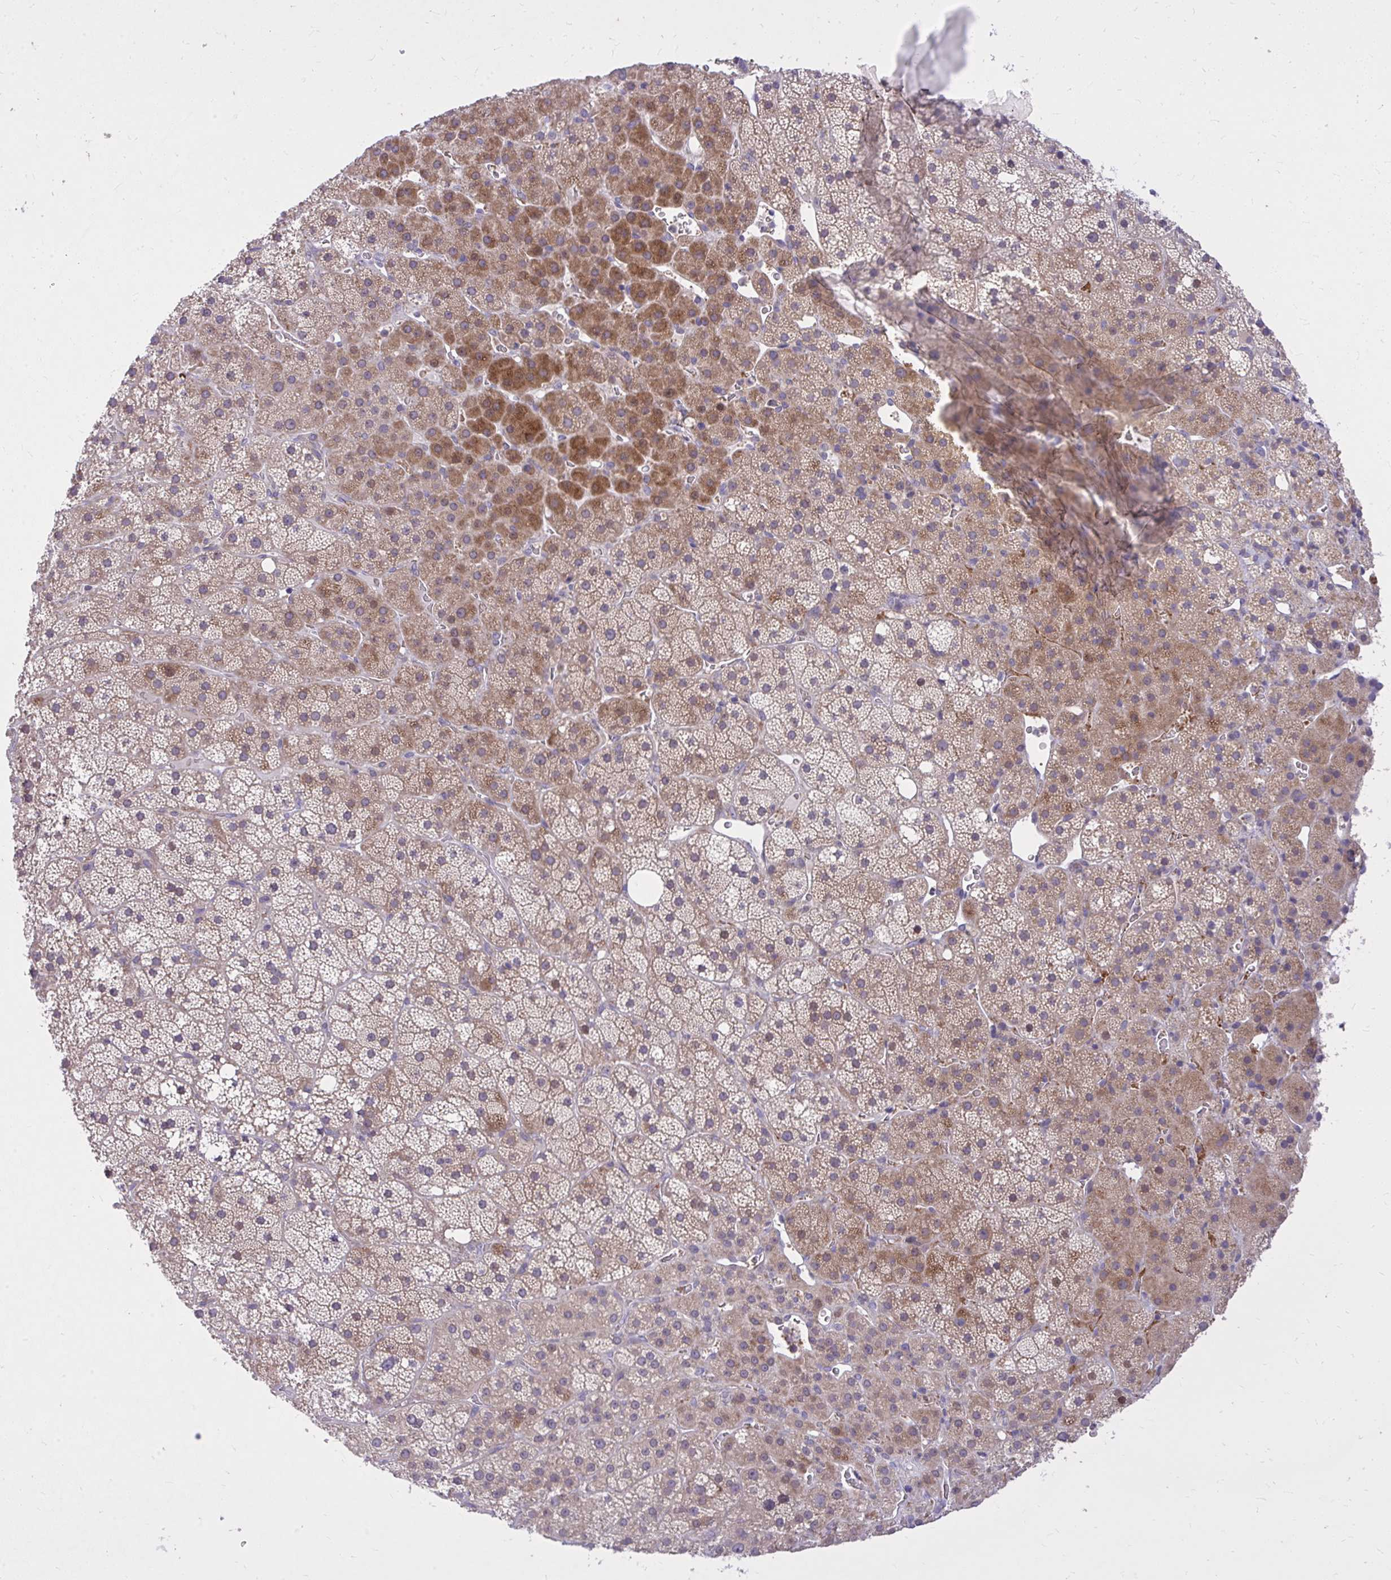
{"staining": {"intensity": "moderate", "quantity": "25%-75%", "location": "cytoplasmic/membranous"}, "tissue": "adrenal gland", "cell_type": "Glandular cells", "image_type": "normal", "snomed": [{"axis": "morphology", "description": "Normal tissue, NOS"}, {"axis": "topography", "description": "Adrenal gland"}], "caption": "Immunohistochemistry (IHC) staining of unremarkable adrenal gland, which displays medium levels of moderate cytoplasmic/membranous expression in approximately 25%-75% of glandular cells indicating moderate cytoplasmic/membranous protein expression. The staining was performed using DAB (brown) for protein detection and nuclei were counterstained in hematoxylin (blue).", "gene": "DPY19L1", "patient": {"sex": "male", "age": 53}}